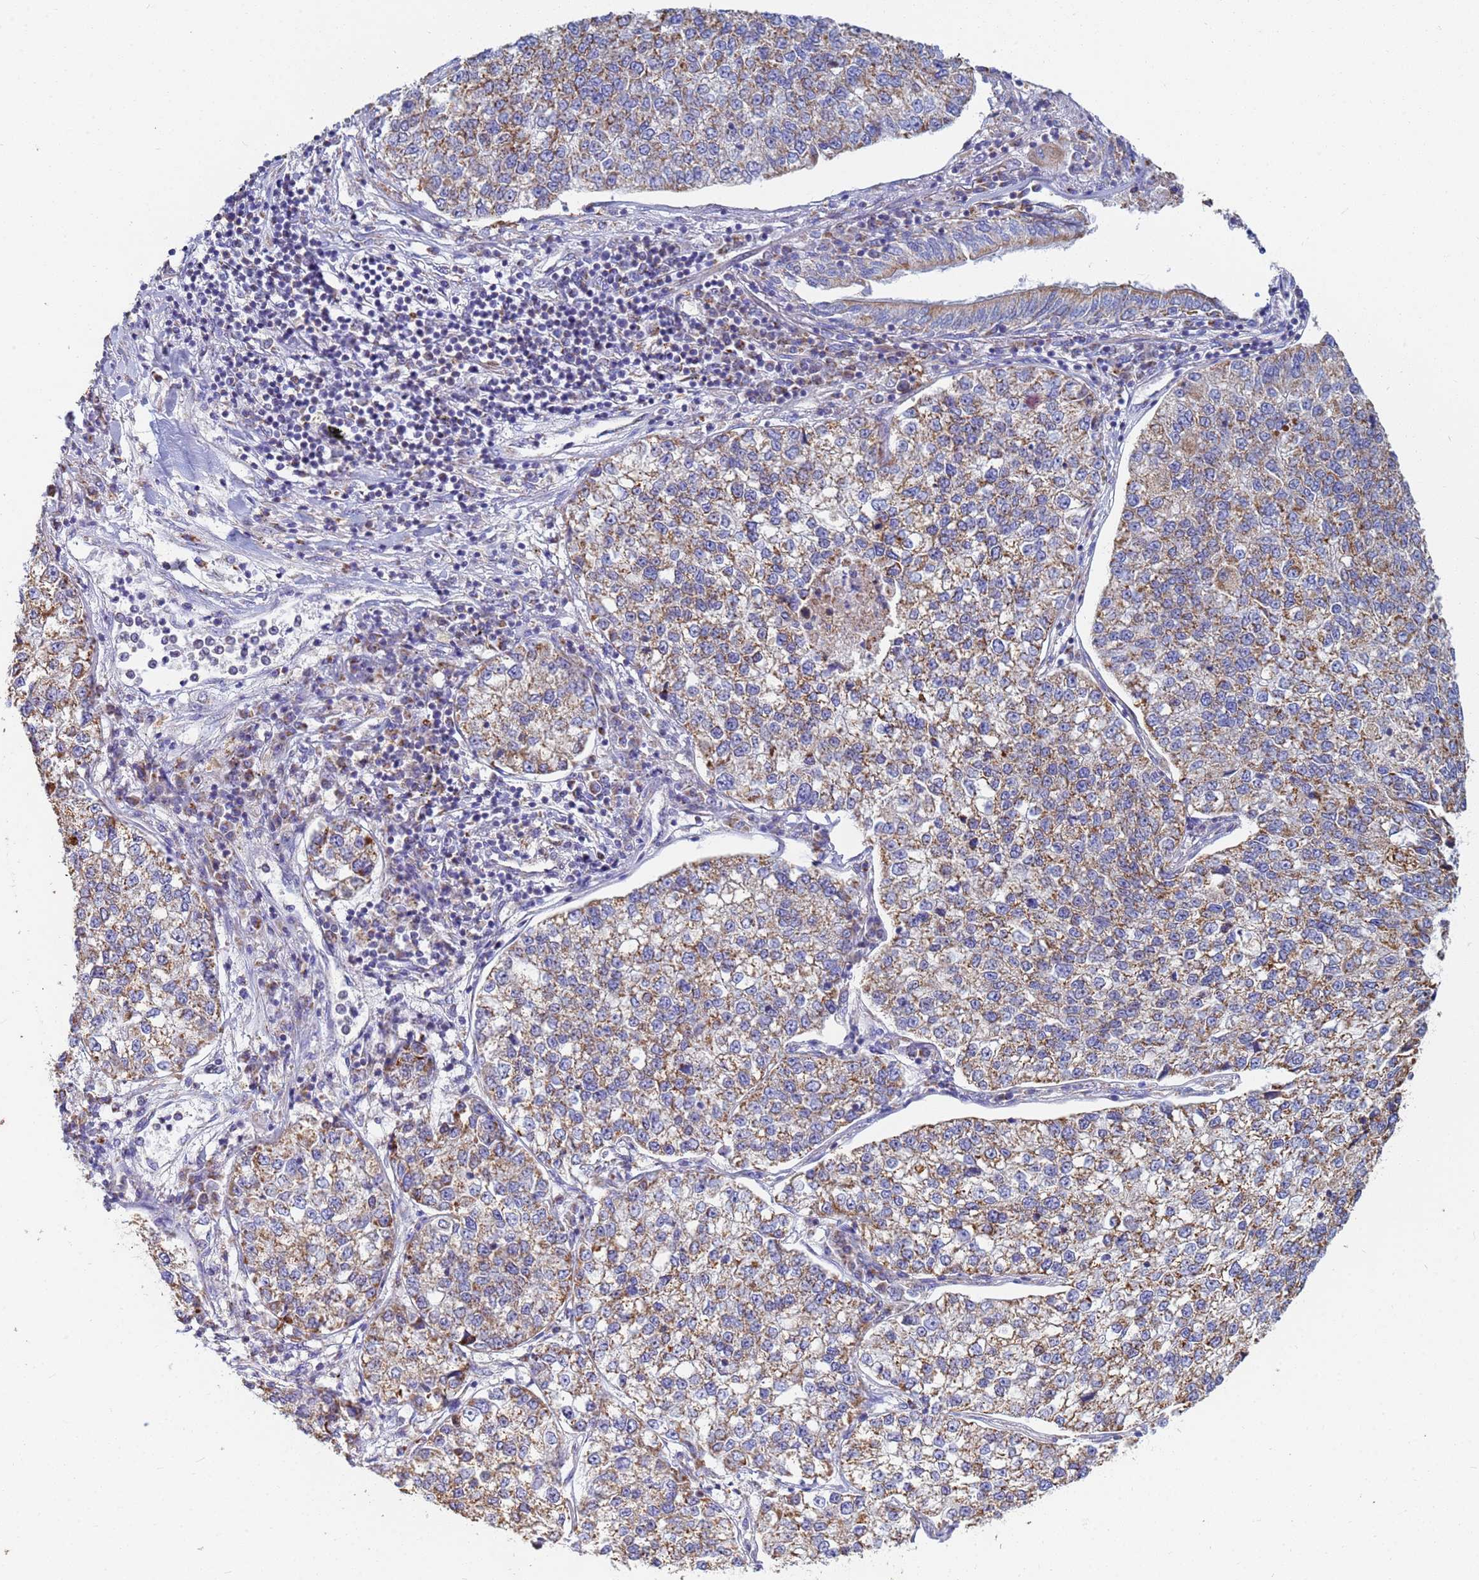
{"staining": {"intensity": "moderate", "quantity": ">75%", "location": "cytoplasmic/membranous"}, "tissue": "lung cancer", "cell_type": "Tumor cells", "image_type": "cancer", "snomed": [{"axis": "morphology", "description": "Adenocarcinoma, NOS"}, {"axis": "topography", "description": "Lung"}], "caption": "Immunohistochemical staining of adenocarcinoma (lung) demonstrates medium levels of moderate cytoplasmic/membranous staining in about >75% of tumor cells.", "gene": "UQCRH", "patient": {"sex": "male", "age": 49}}